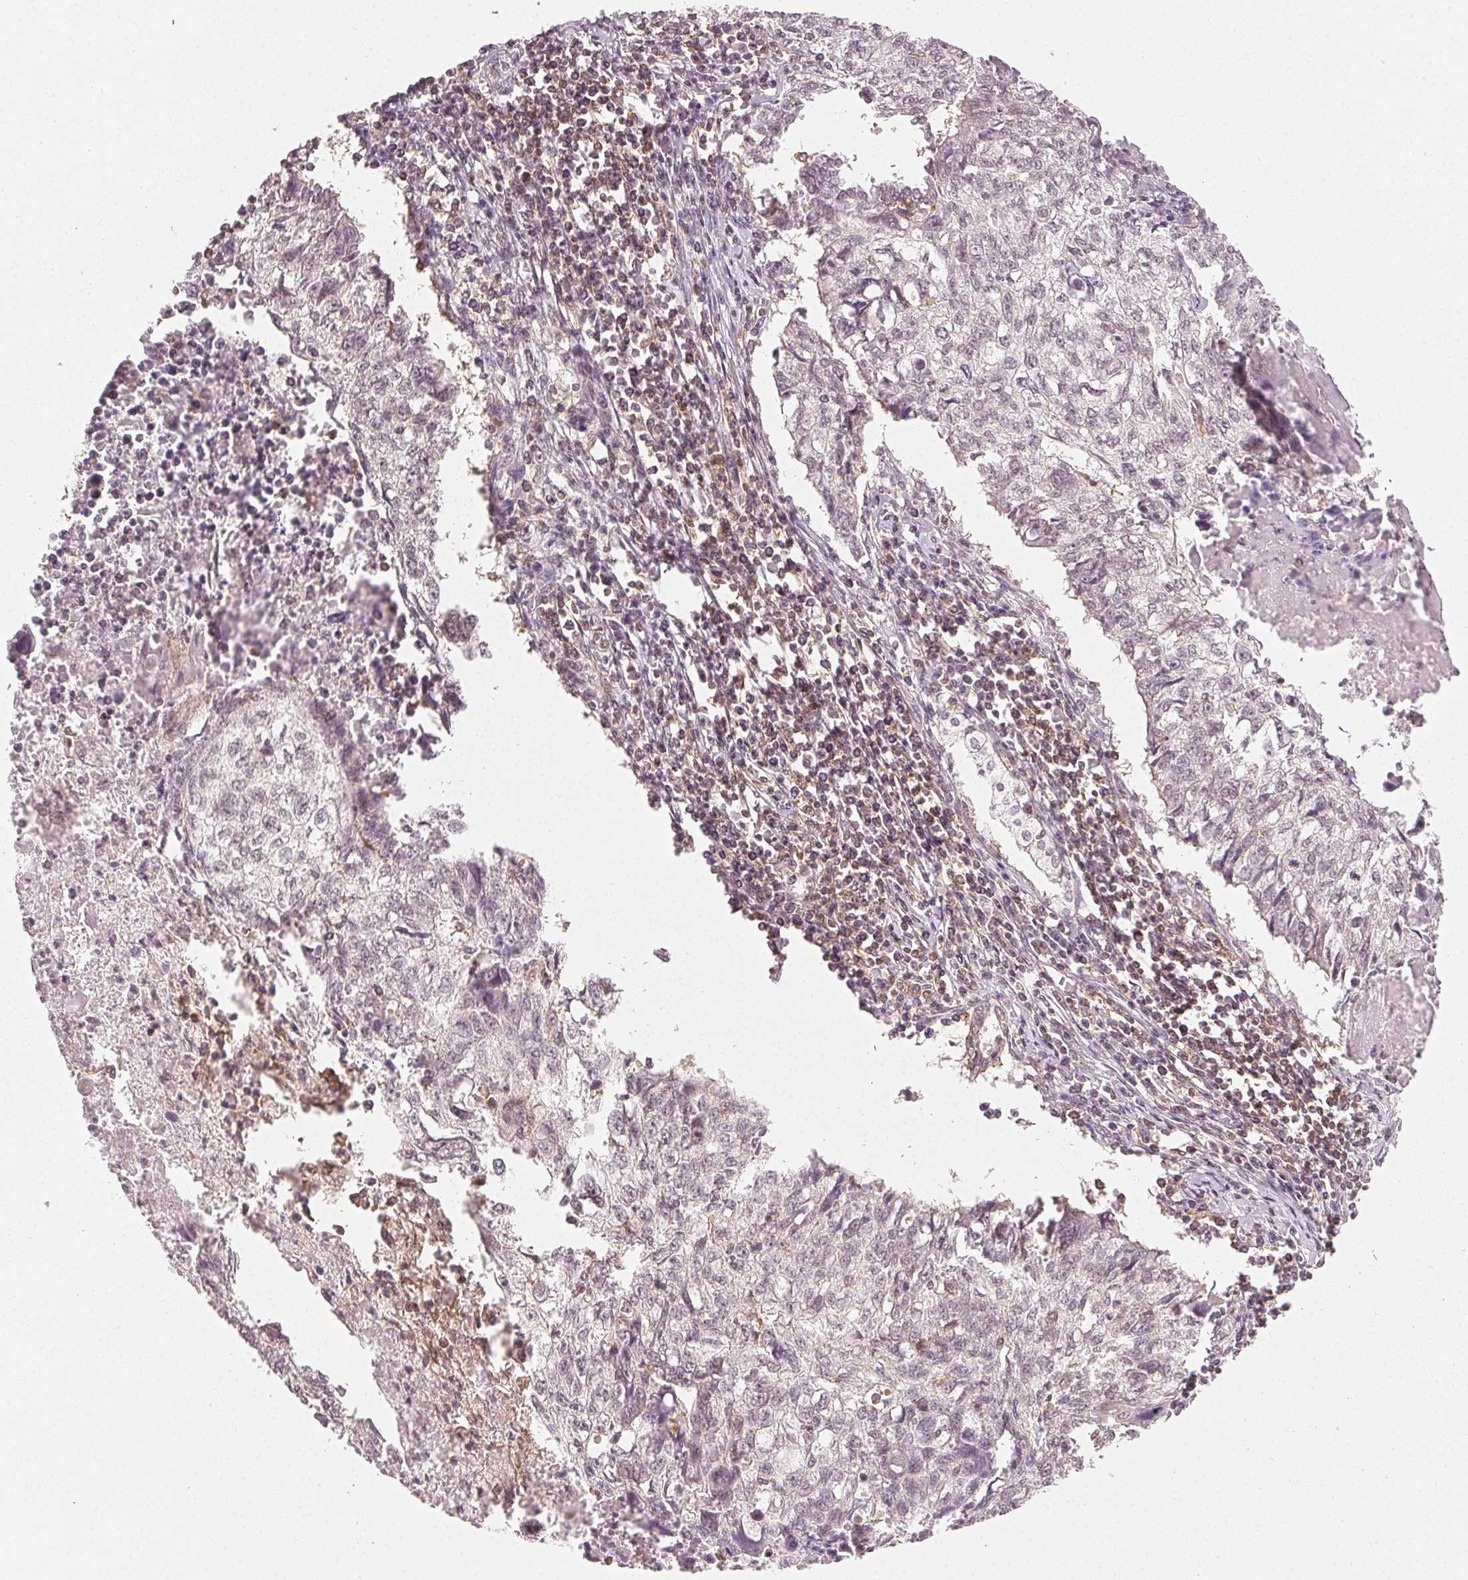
{"staining": {"intensity": "weak", "quantity": "<25%", "location": "nuclear"}, "tissue": "lung cancer", "cell_type": "Tumor cells", "image_type": "cancer", "snomed": [{"axis": "morphology", "description": "Normal morphology"}, {"axis": "morphology", "description": "Aneuploidy"}, {"axis": "morphology", "description": "Squamous cell carcinoma, NOS"}, {"axis": "topography", "description": "Lymph node"}, {"axis": "topography", "description": "Lung"}], "caption": "DAB (3,3'-diaminobenzidine) immunohistochemical staining of lung cancer displays no significant expression in tumor cells. Nuclei are stained in blue.", "gene": "MAPK14", "patient": {"sex": "female", "age": 76}}